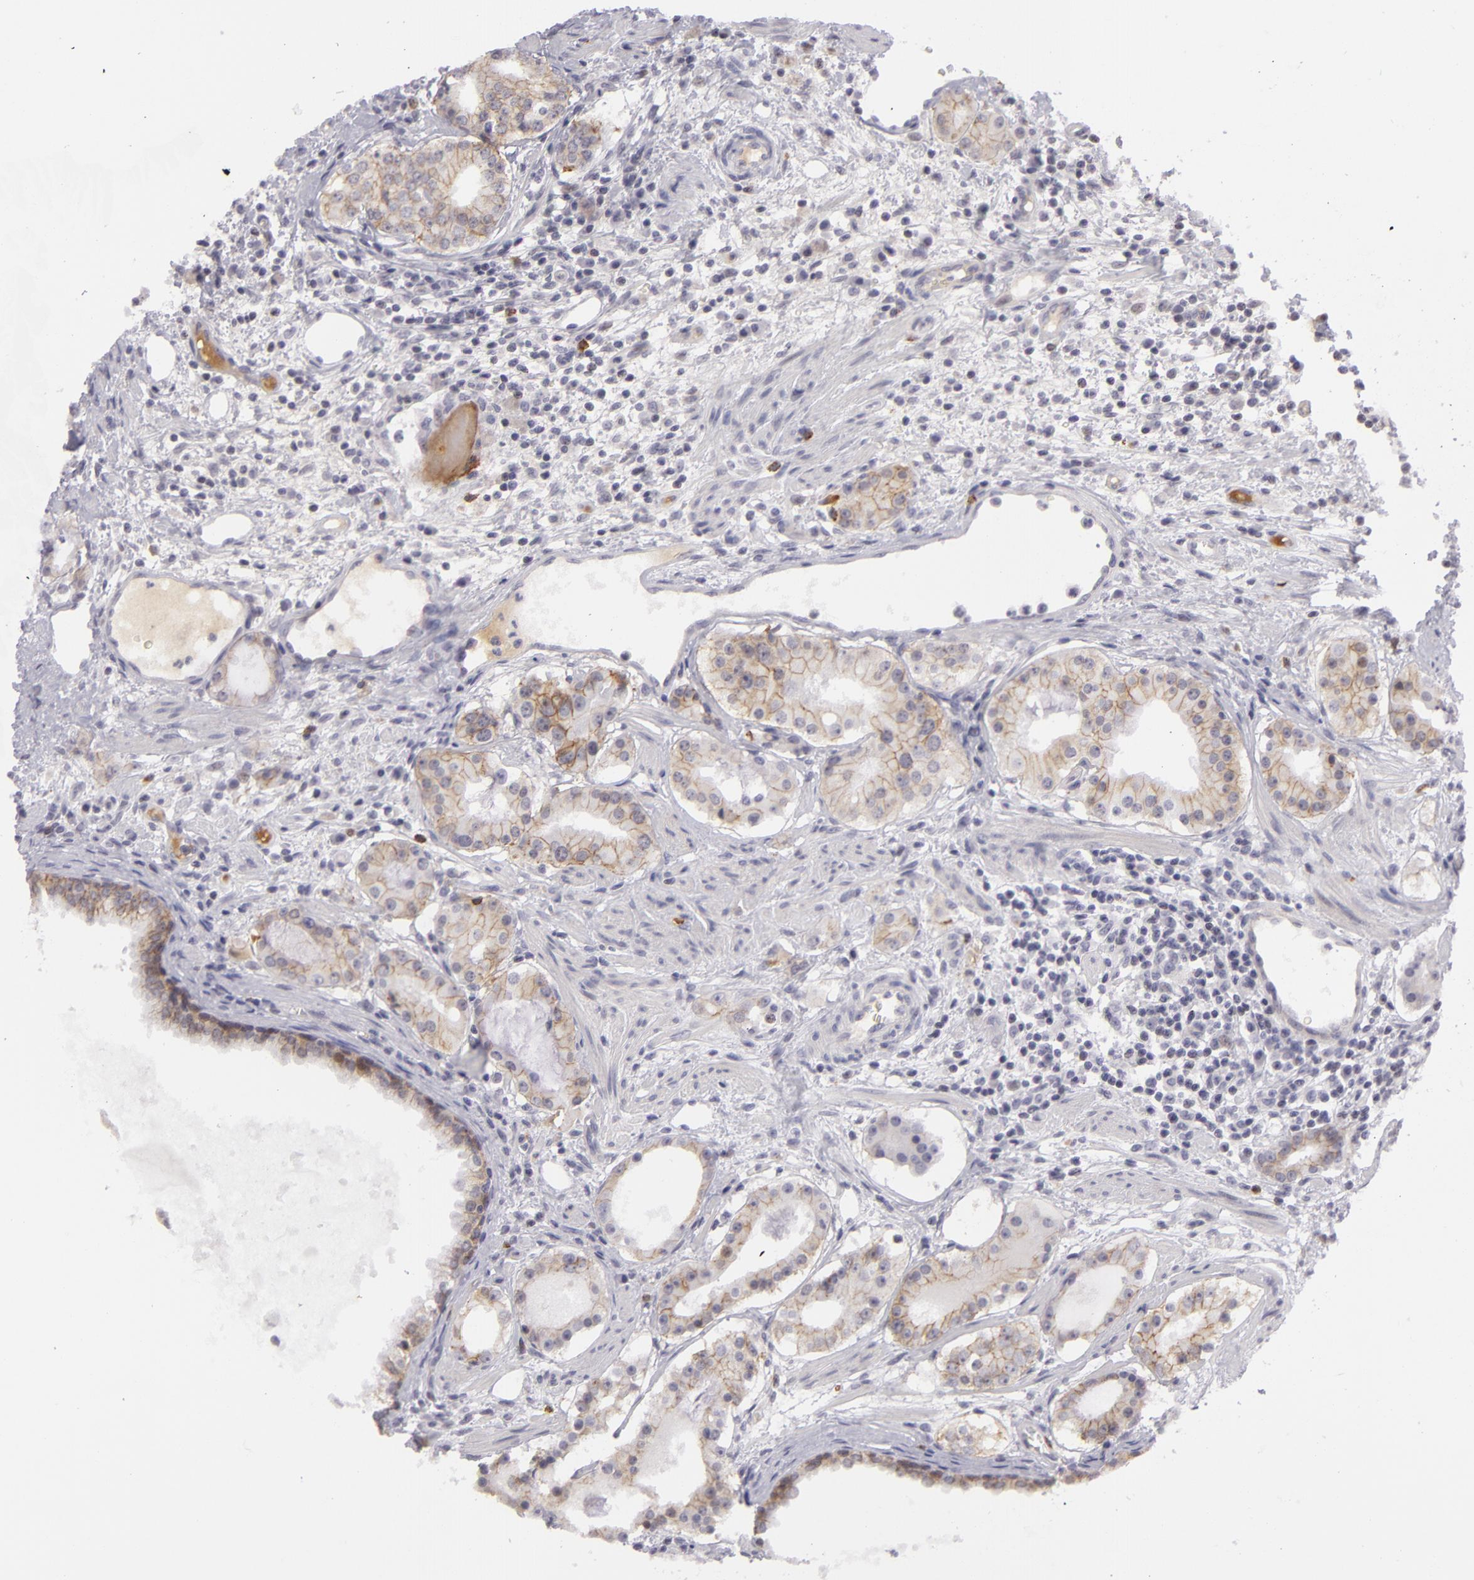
{"staining": {"intensity": "weak", "quantity": "25%-75%", "location": "cytoplasmic/membranous"}, "tissue": "prostate cancer", "cell_type": "Tumor cells", "image_type": "cancer", "snomed": [{"axis": "morphology", "description": "Adenocarcinoma, Medium grade"}, {"axis": "topography", "description": "Prostate"}], "caption": "A histopathology image of prostate adenocarcinoma (medium-grade) stained for a protein reveals weak cytoplasmic/membranous brown staining in tumor cells.", "gene": "CTNNB1", "patient": {"sex": "male", "age": 73}}